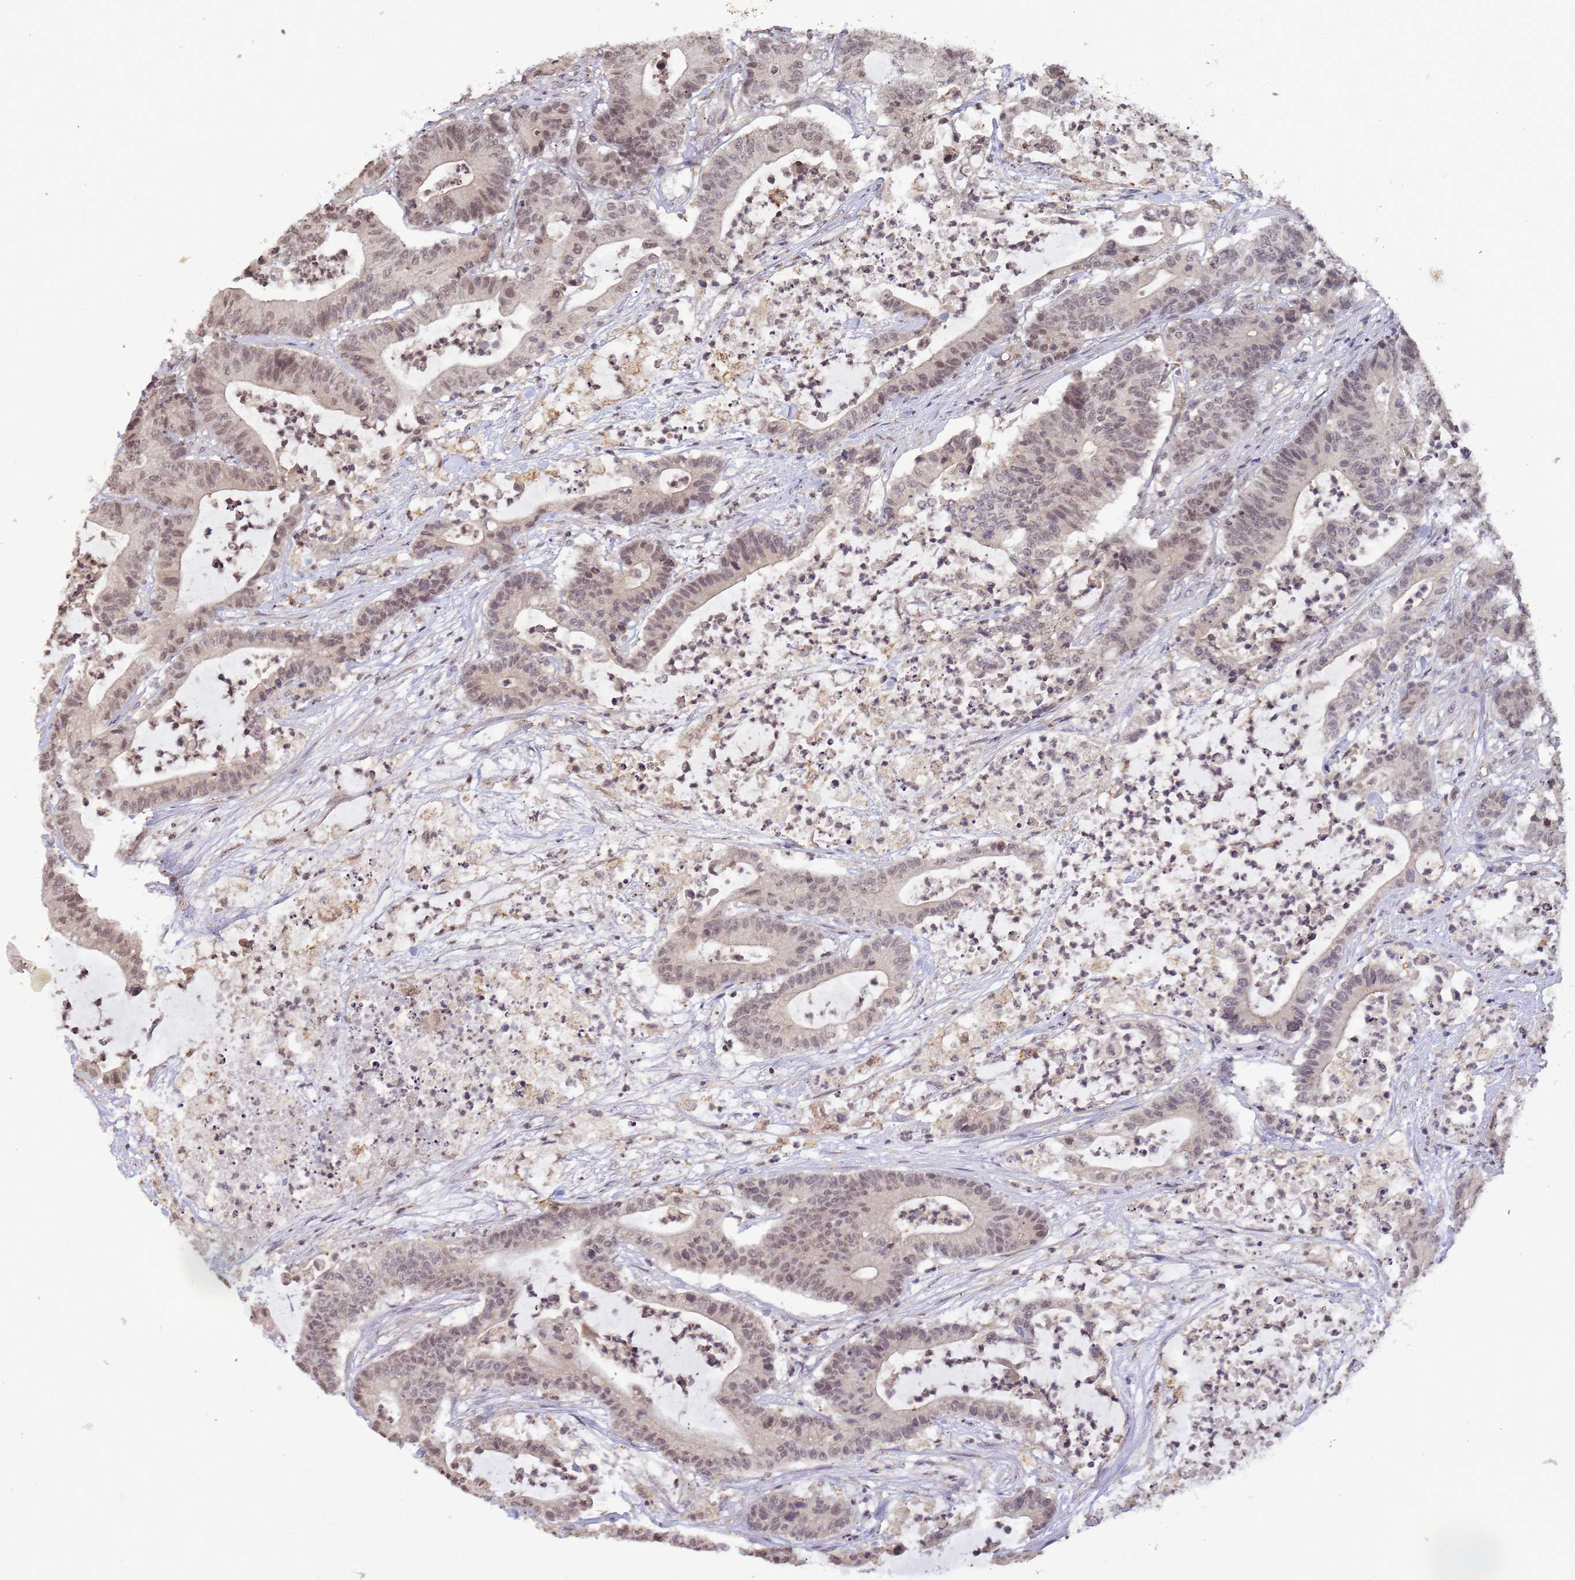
{"staining": {"intensity": "weak", "quantity": "25%-75%", "location": "nuclear"}, "tissue": "colorectal cancer", "cell_type": "Tumor cells", "image_type": "cancer", "snomed": [{"axis": "morphology", "description": "Adenocarcinoma, NOS"}, {"axis": "topography", "description": "Colon"}], "caption": "Immunohistochemical staining of colorectal cancer (adenocarcinoma) exhibits low levels of weak nuclear protein positivity in about 25%-75% of tumor cells.", "gene": "MYL7", "patient": {"sex": "female", "age": 84}}